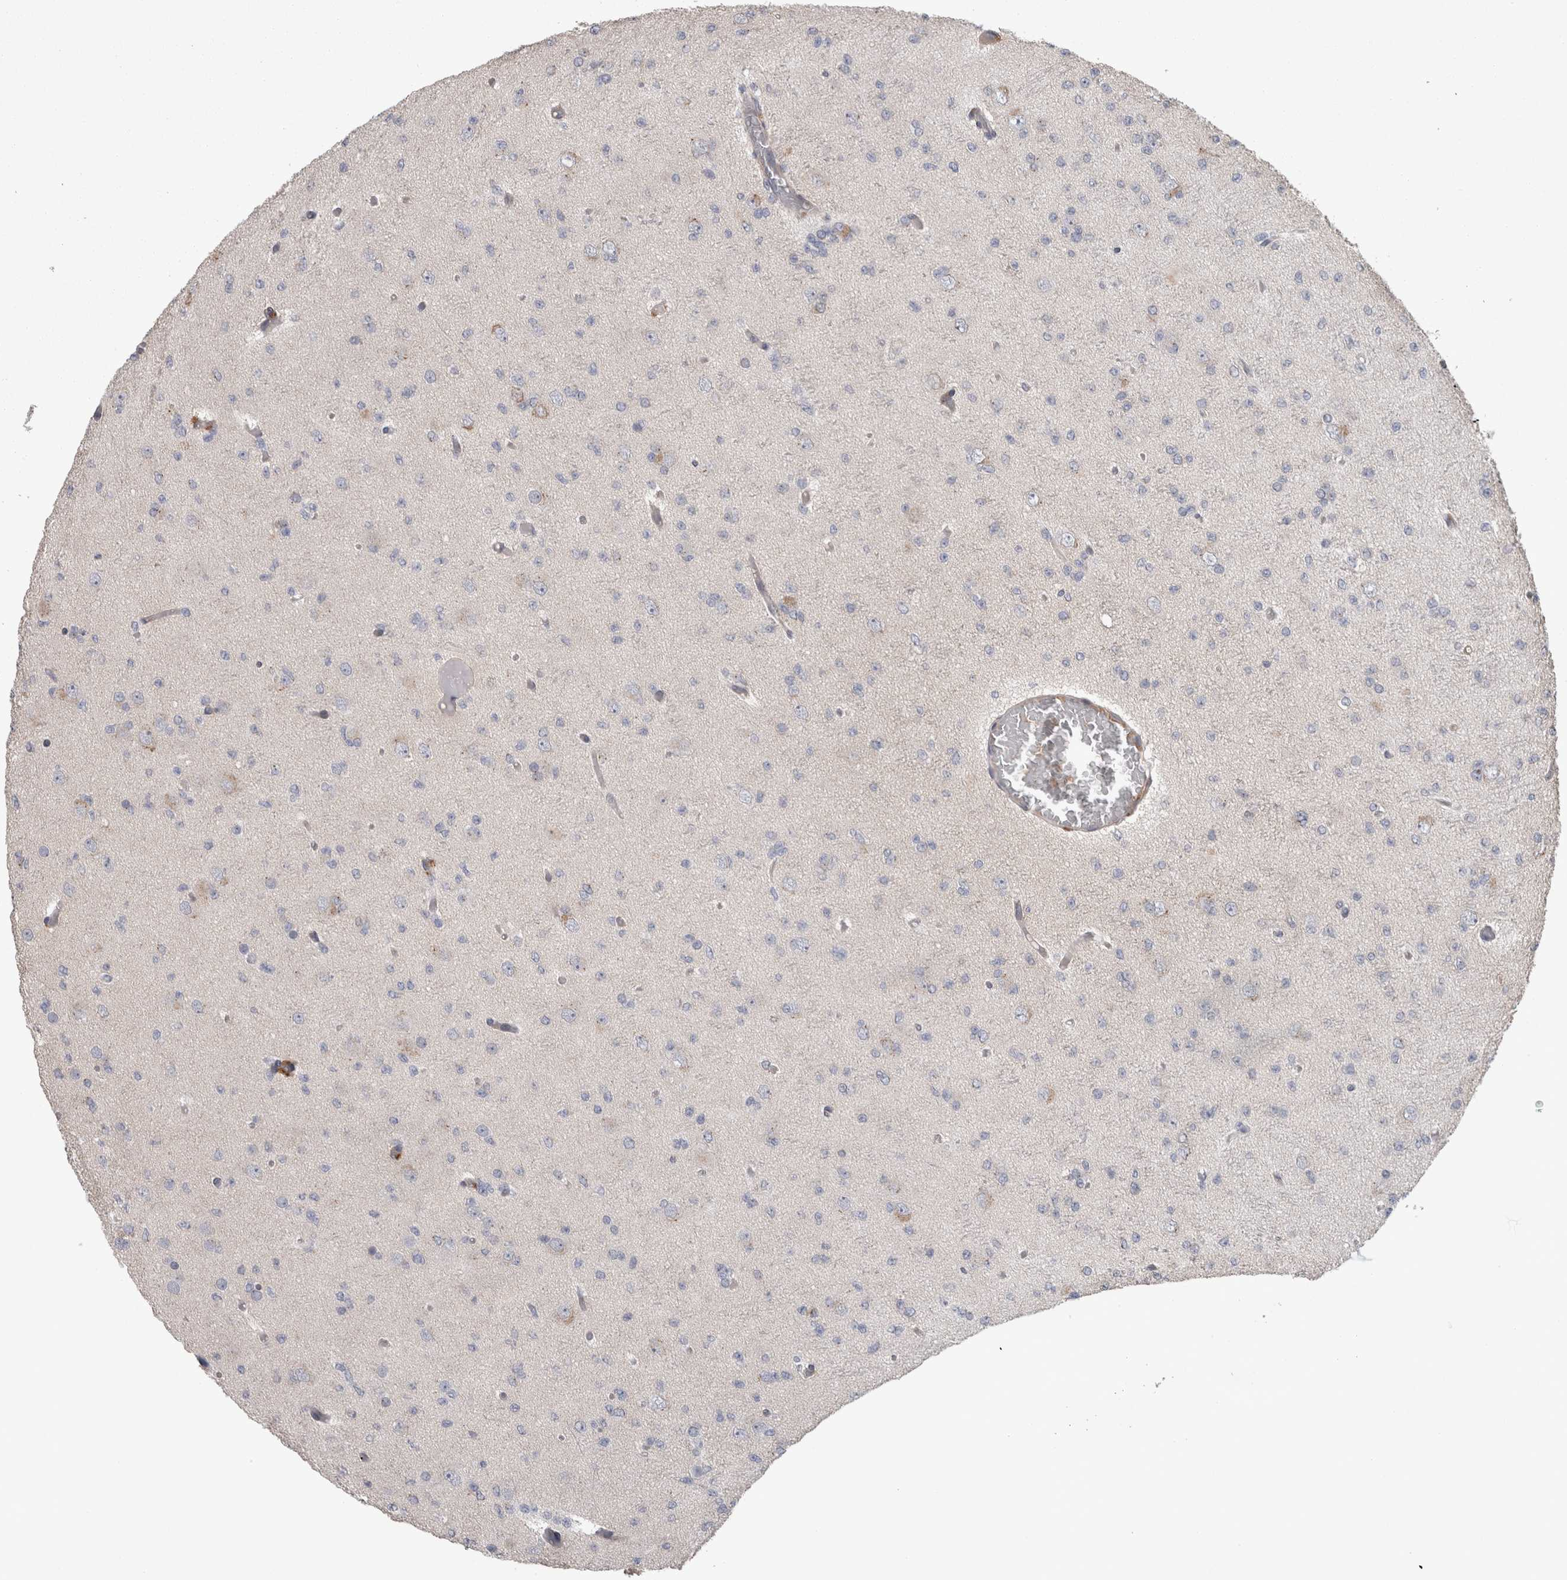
{"staining": {"intensity": "negative", "quantity": "none", "location": "none"}, "tissue": "glioma", "cell_type": "Tumor cells", "image_type": "cancer", "snomed": [{"axis": "morphology", "description": "Glioma, malignant, Low grade"}, {"axis": "topography", "description": "Brain"}], "caption": "Immunohistochemical staining of human low-grade glioma (malignant) demonstrates no significant positivity in tumor cells. Brightfield microscopy of immunohistochemistry (IHC) stained with DAB (brown) and hematoxylin (blue), captured at high magnification.", "gene": "STC1", "patient": {"sex": "female", "age": 22}}